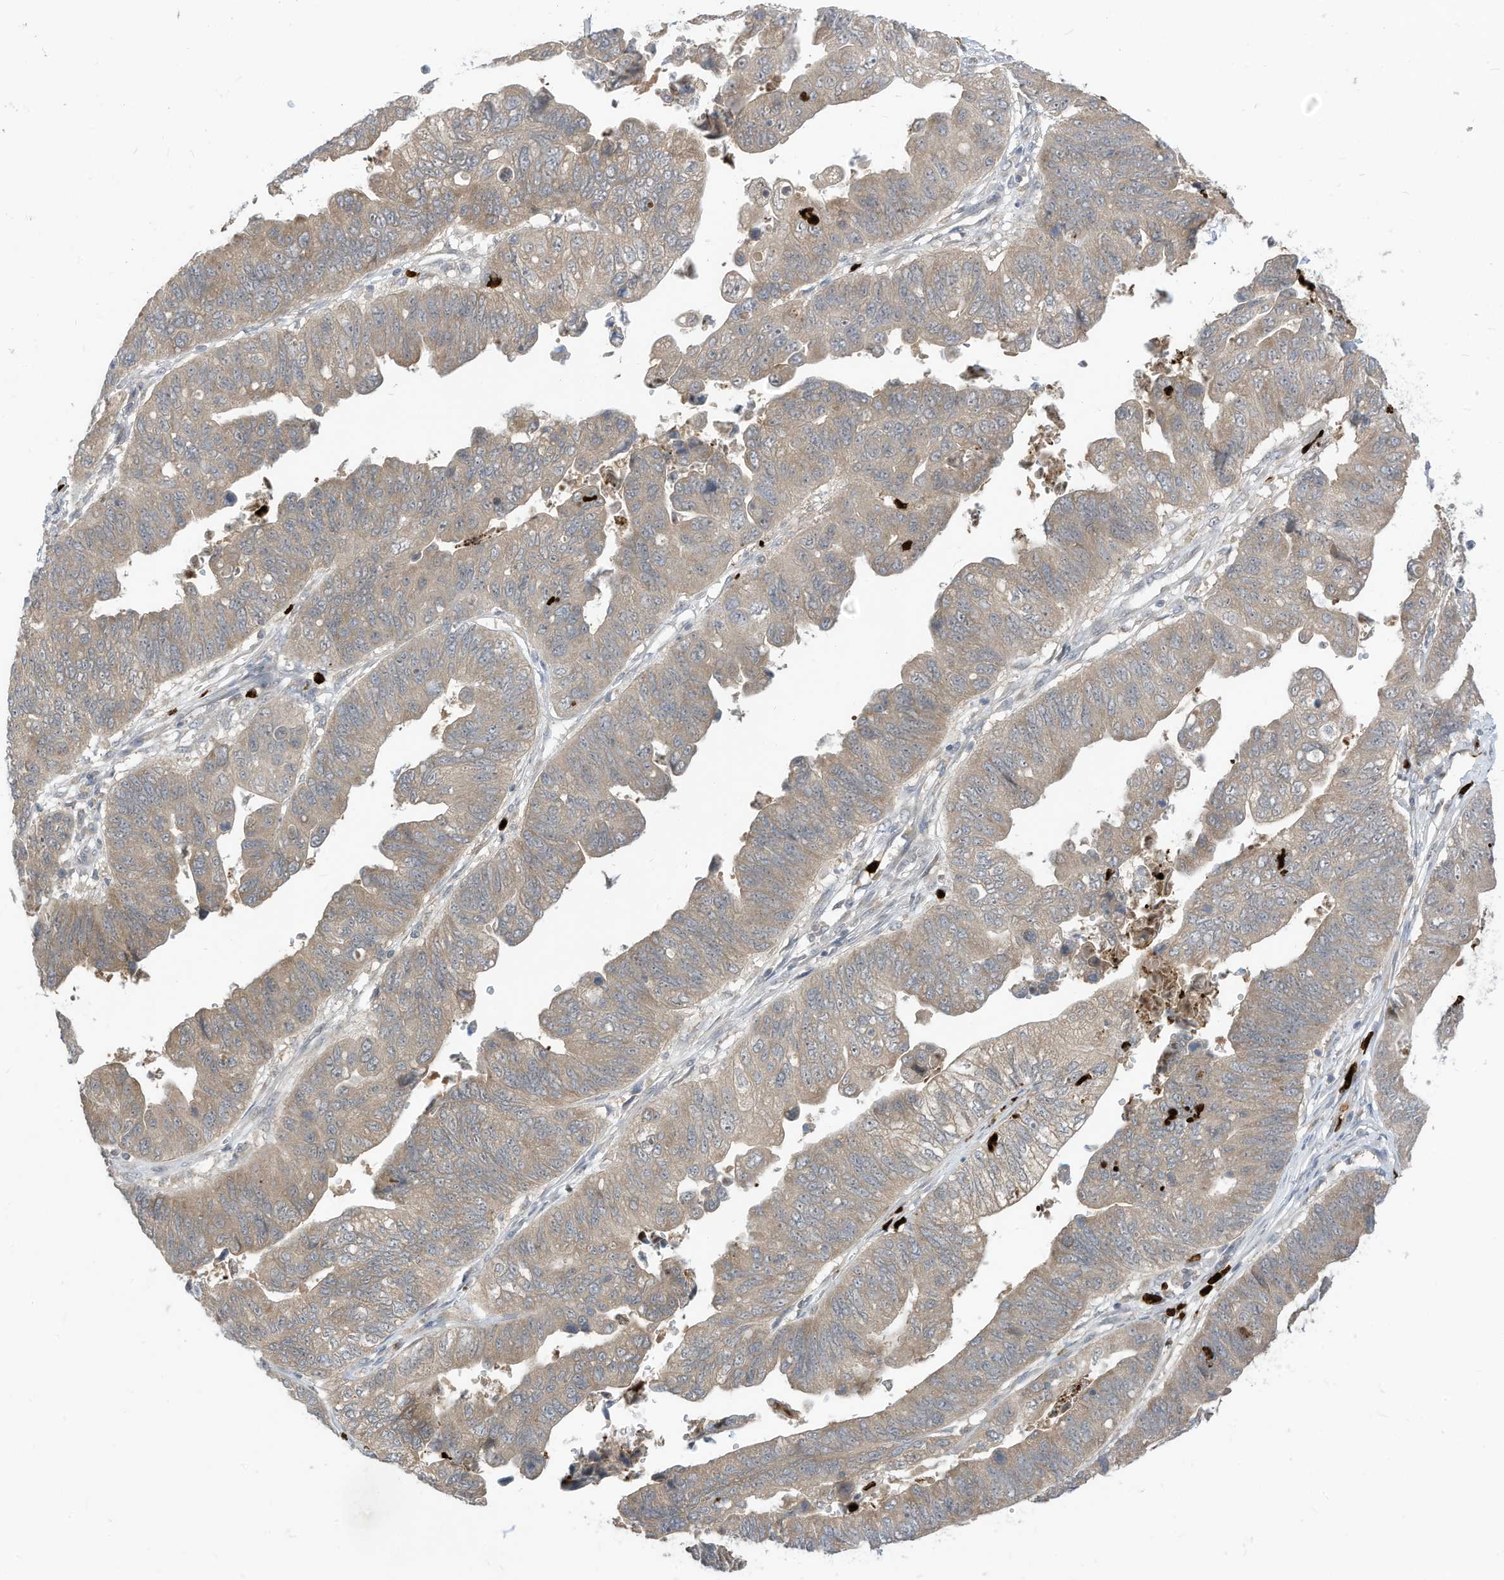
{"staining": {"intensity": "weak", "quantity": "25%-75%", "location": "cytoplasmic/membranous"}, "tissue": "stomach cancer", "cell_type": "Tumor cells", "image_type": "cancer", "snomed": [{"axis": "morphology", "description": "Adenocarcinoma, NOS"}, {"axis": "topography", "description": "Stomach"}], "caption": "About 25%-75% of tumor cells in human adenocarcinoma (stomach) display weak cytoplasmic/membranous protein expression as visualized by brown immunohistochemical staining.", "gene": "CNKSR1", "patient": {"sex": "male", "age": 59}}